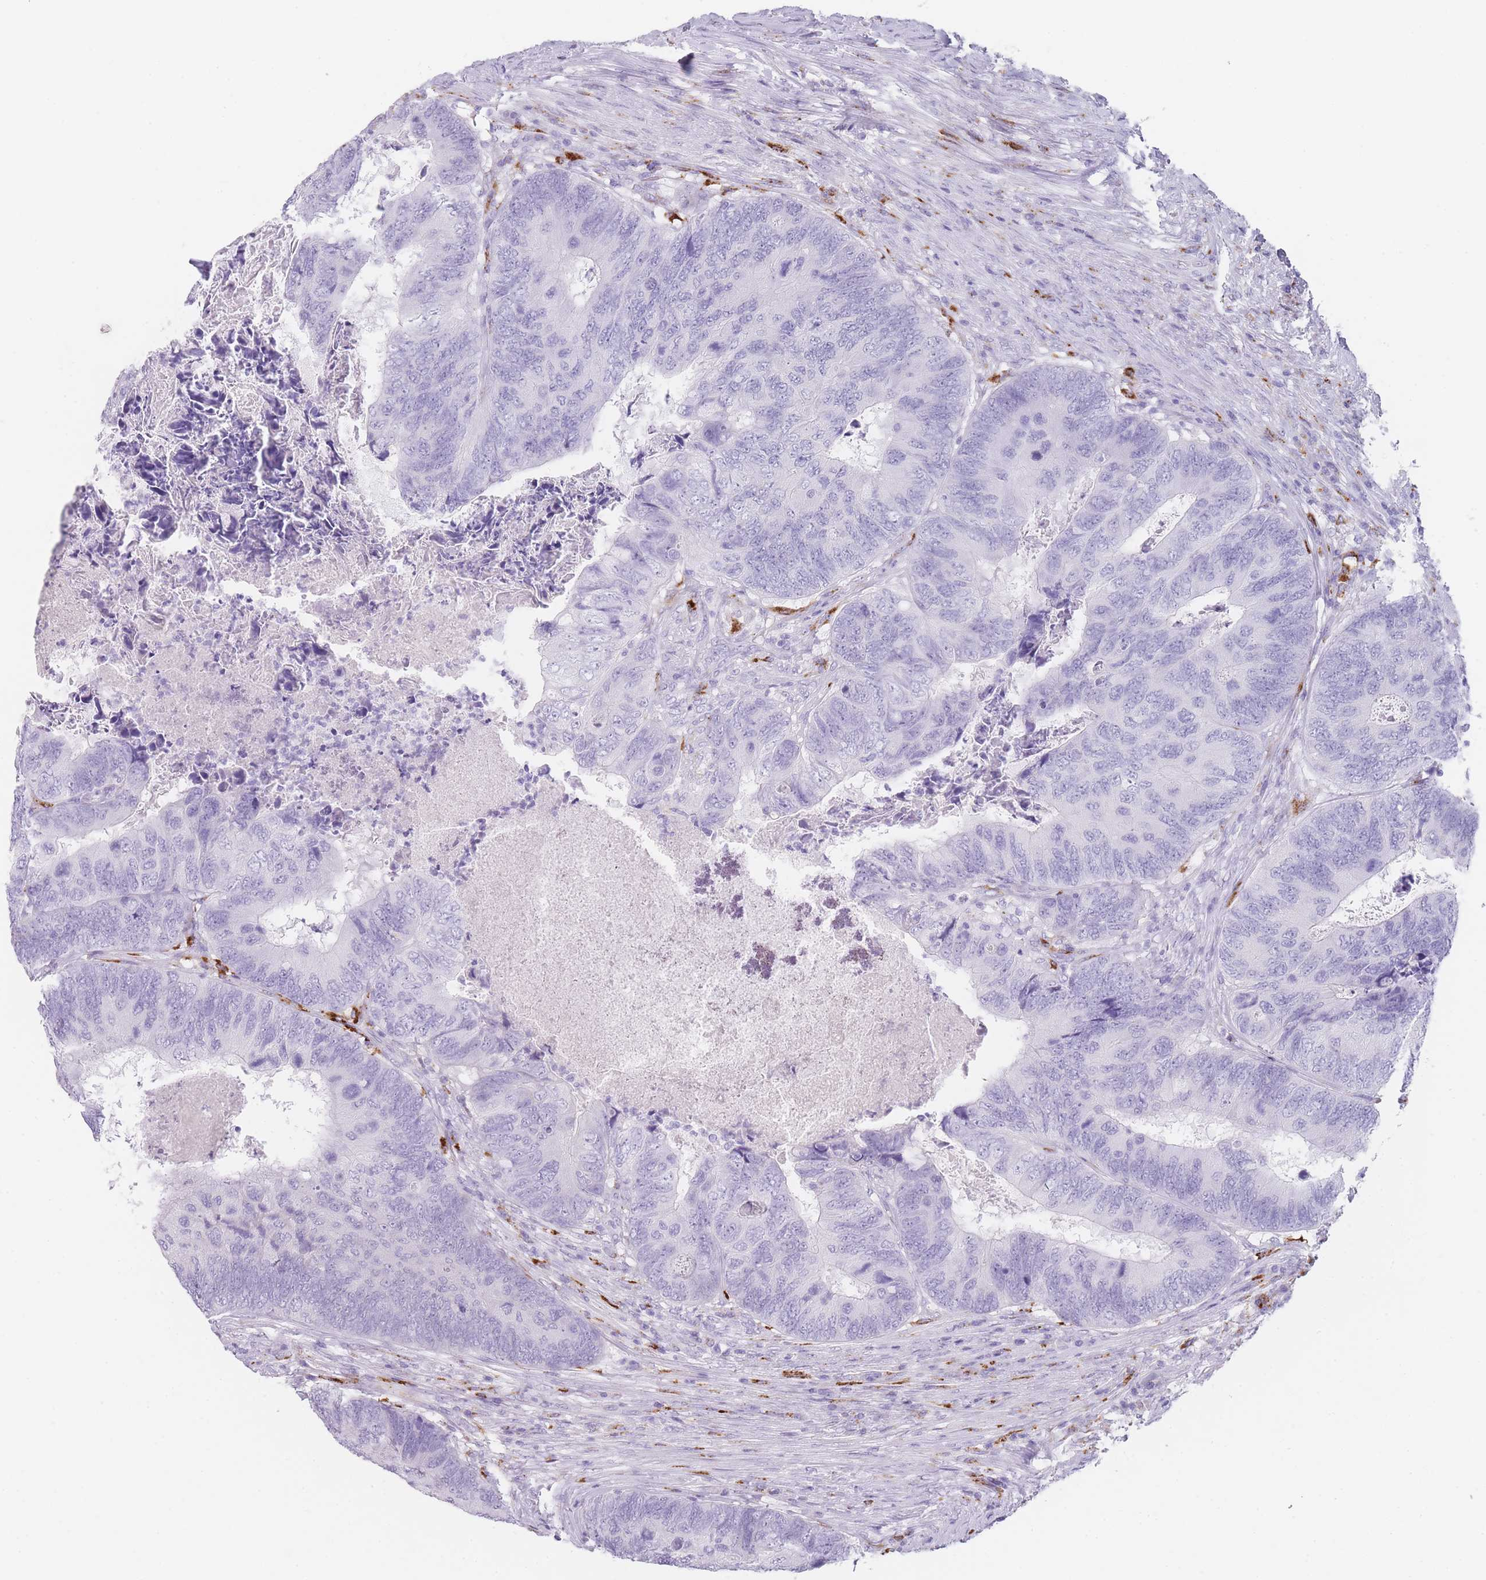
{"staining": {"intensity": "negative", "quantity": "none", "location": "none"}, "tissue": "colorectal cancer", "cell_type": "Tumor cells", "image_type": "cancer", "snomed": [{"axis": "morphology", "description": "Adenocarcinoma, NOS"}, {"axis": "topography", "description": "Colon"}], "caption": "Colorectal cancer was stained to show a protein in brown. There is no significant staining in tumor cells. Nuclei are stained in blue.", "gene": "RHO", "patient": {"sex": "female", "age": 67}}